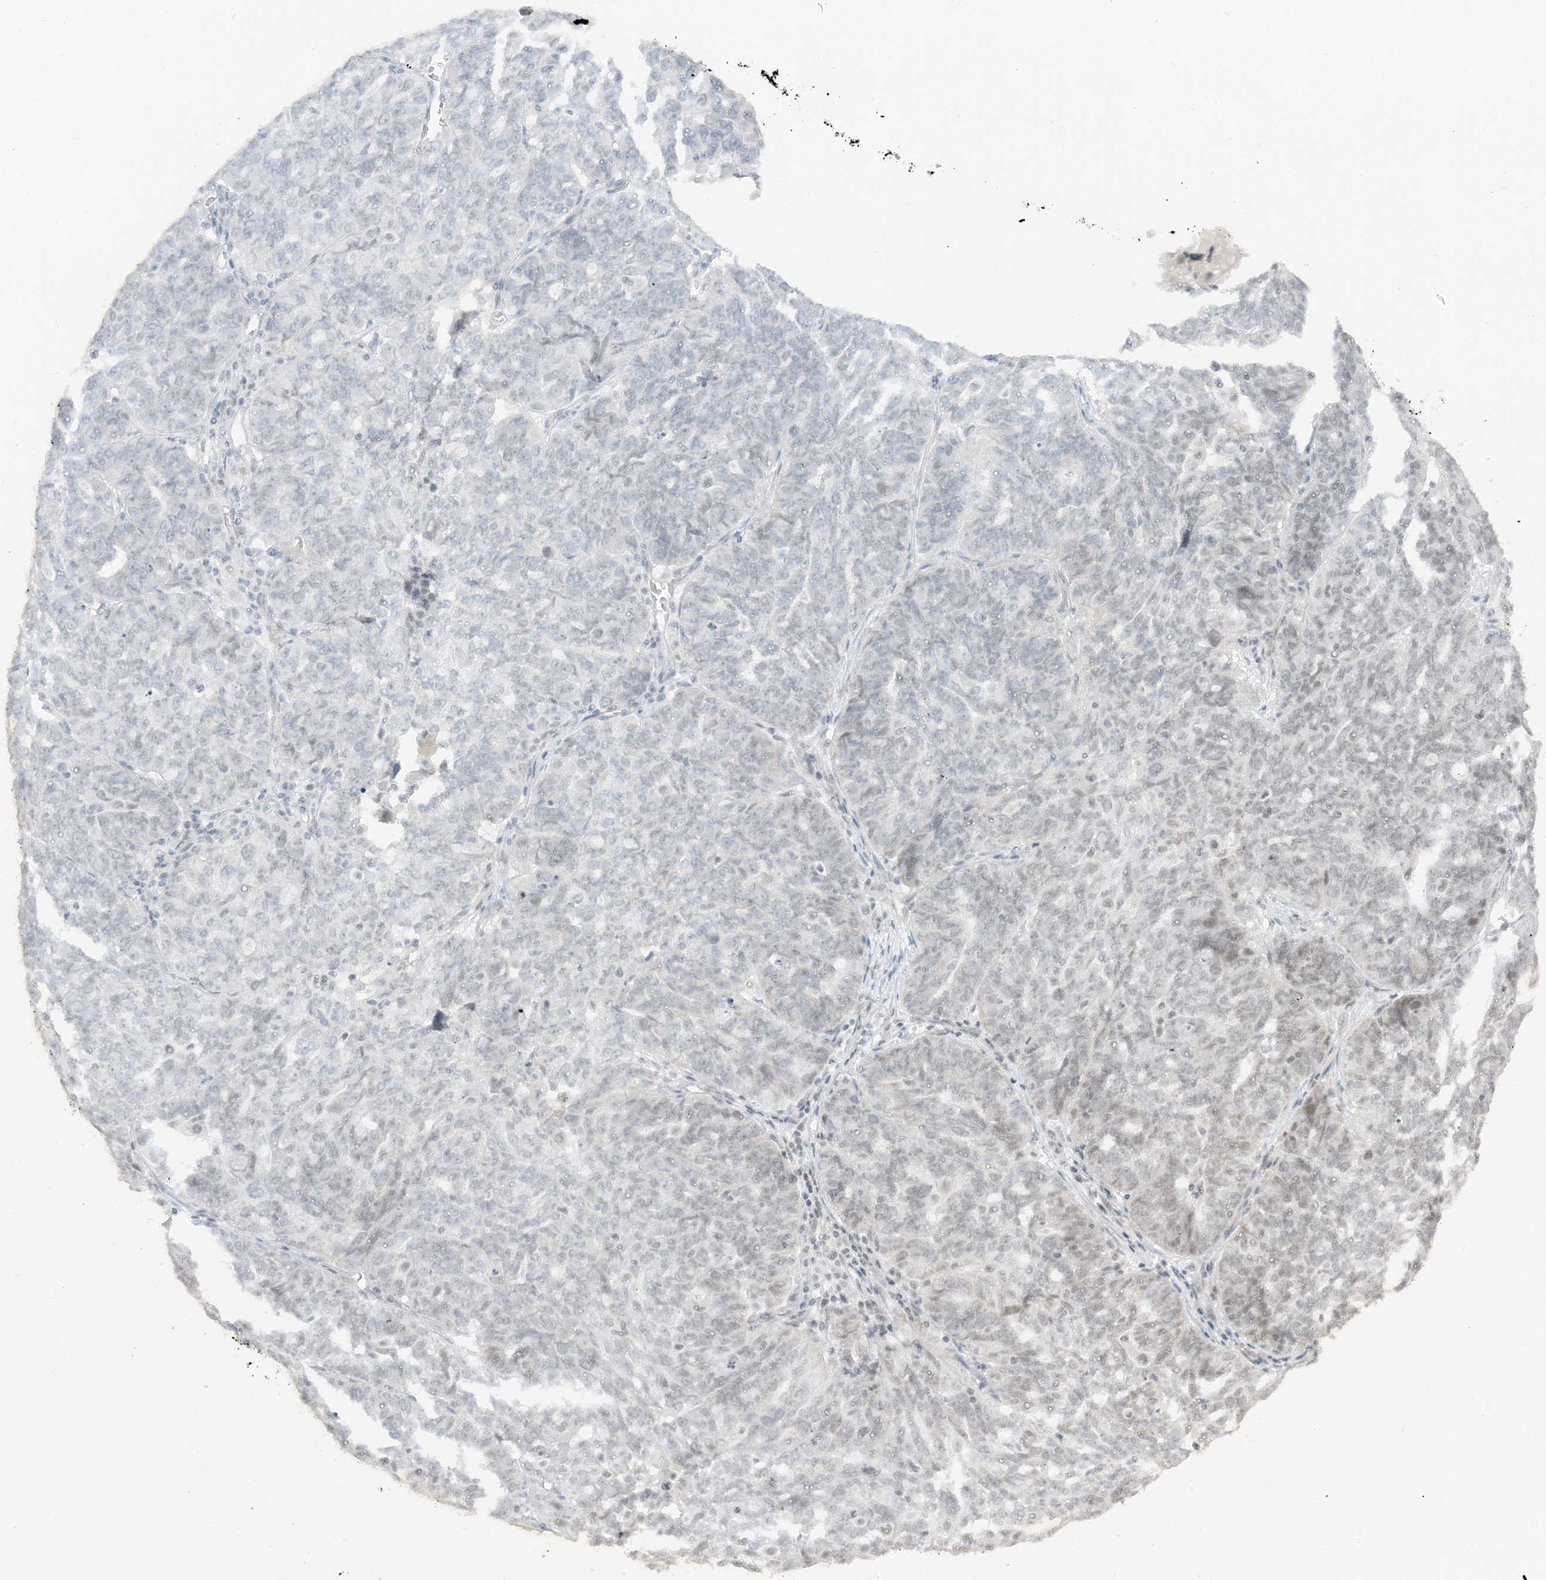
{"staining": {"intensity": "weak", "quantity": "<25%", "location": "nuclear"}, "tissue": "ovarian cancer", "cell_type": "Tumor cells", "image_type": "cancer", "snomed": [{"axis": "morphology", "description": "Cystadenocarcinoma, serous, NOS"}, {"axis": "topography", "description": "Ovary"}], "caption": "High magnification brightfield microscopy of ovarian cancer stained with DAB (3,3'-diaminobenzidine) (brown) and counterstained with hematoxylin (blue): tumor cells show no significant staining. (Immunohistochemistry, brightfield microscopy, high magnification).", "gene": "METAP1D", "patient": {"sex": "female", "age": 59}}